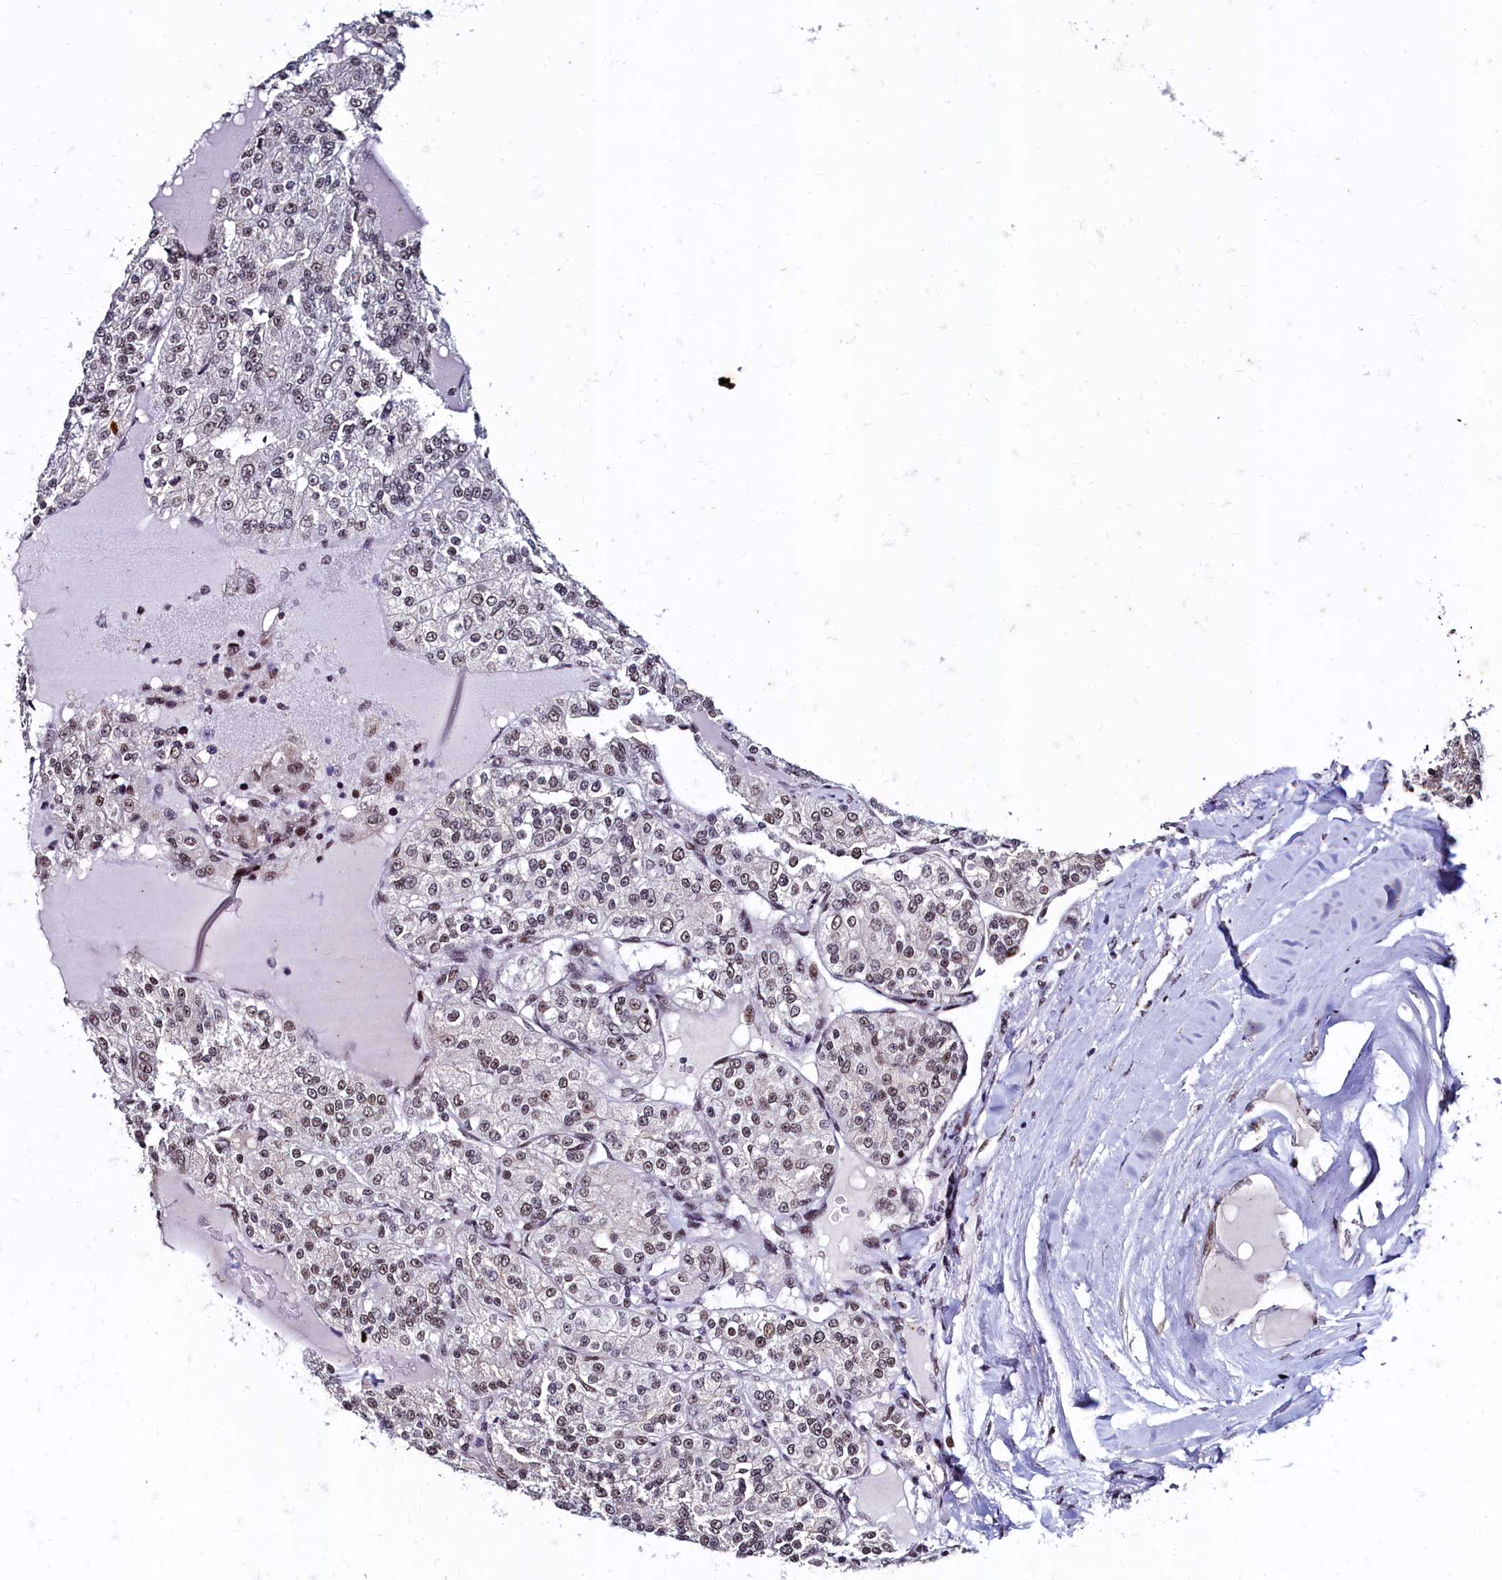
{"staining": {"intensity": "moderate", "quantity": "<25%", "location": "nuclear"}, "tissue": "renal cancer", "cell_type": "Tumor cells", "image_type": "cancer", "snomed": [{"axis": "morphology", "description": "Adenocarcinoma, NOS"}, {"axis": "topography", "description": "Kidney"}], "caption": "Renal adenocarcinoma stained with DAB immunohistochemistry (IHC) shows low levels of moderate nuclear expression in approximately <25% of tumor cells.", "gene": "CPSF7", "patient": {"sex": "female", "age": 63}}